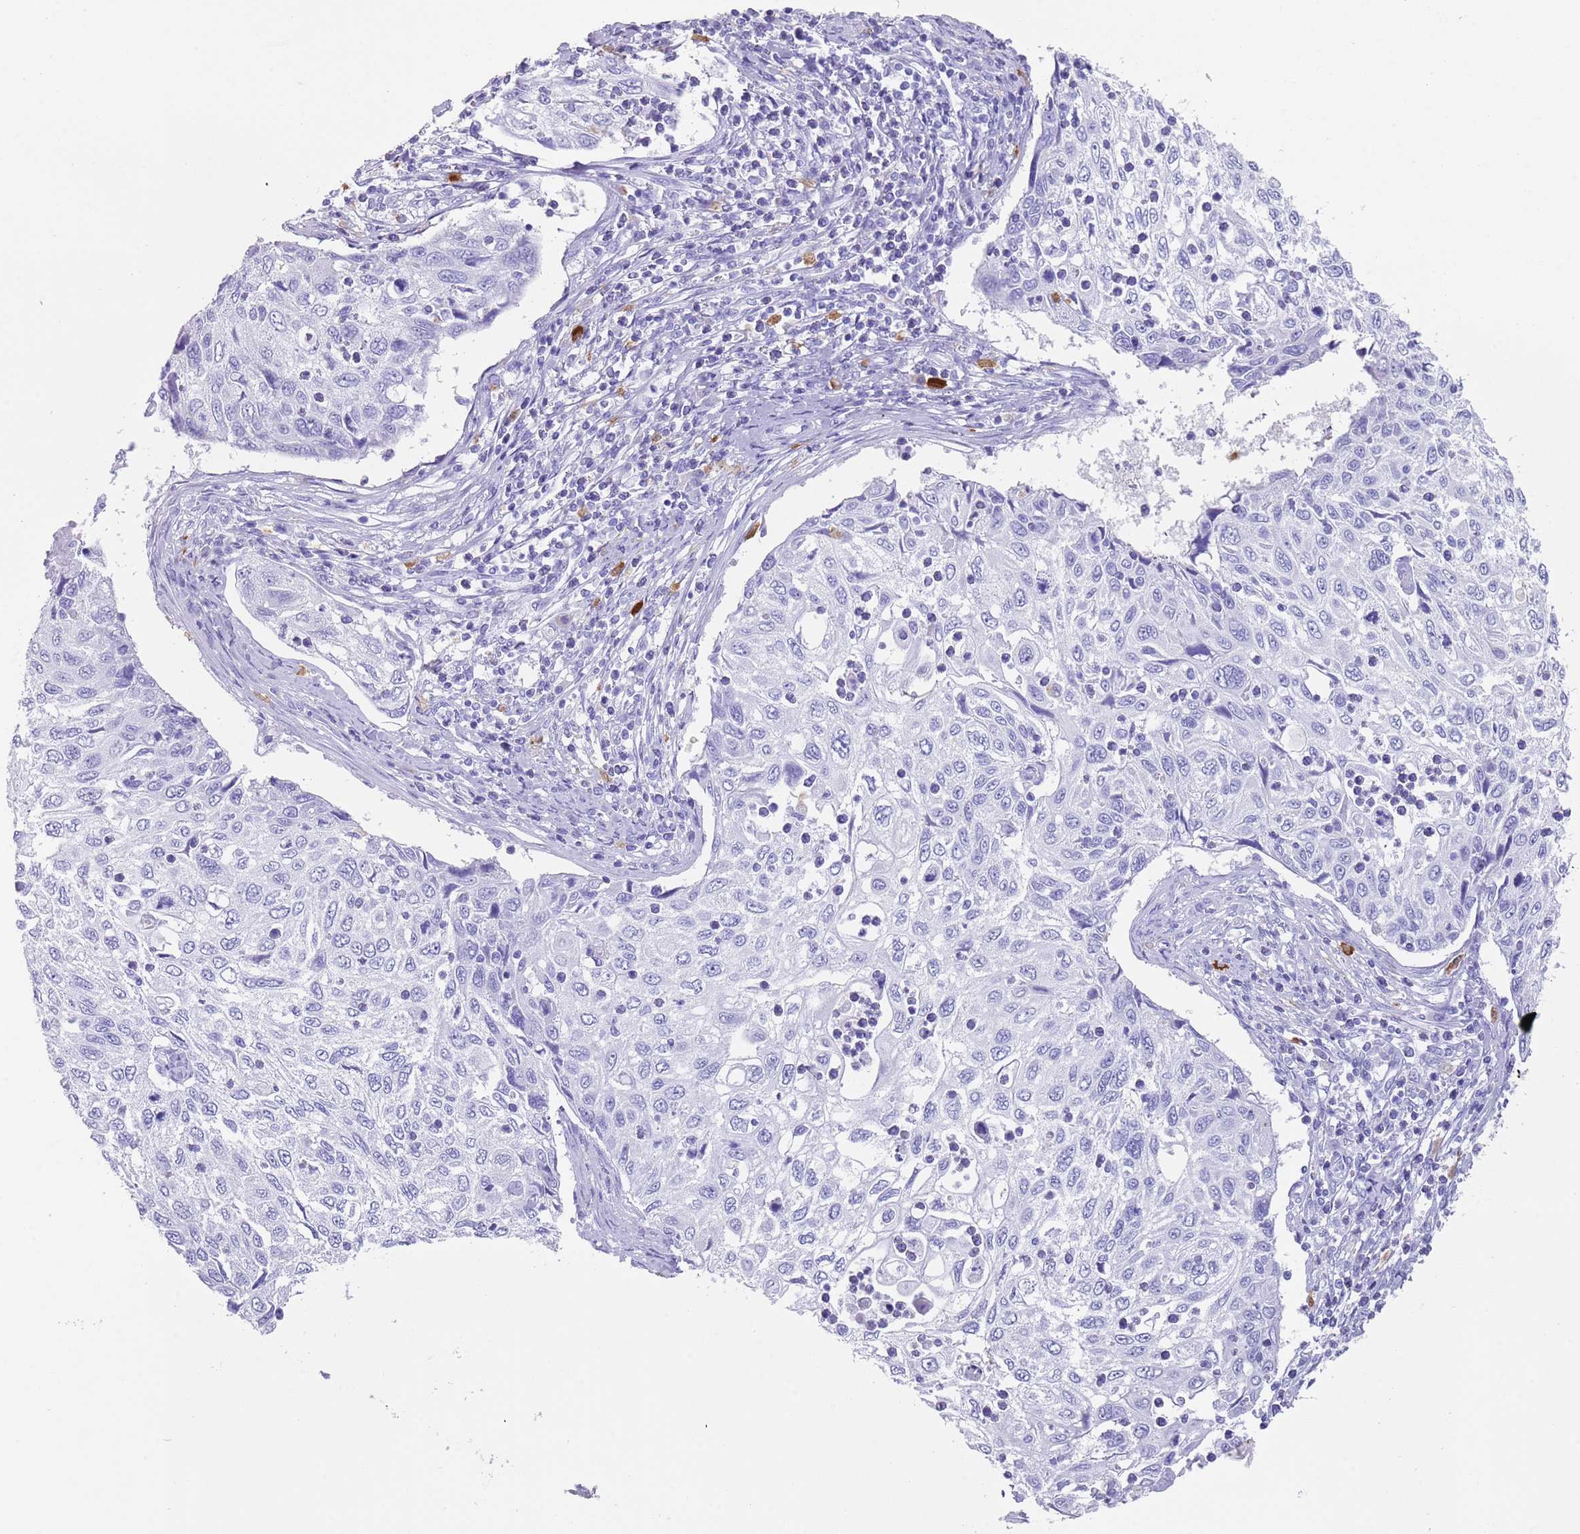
{"staining": {"intensity": "negative", "quantity": "none", "location": "none"}, "tissue": "cervical cancer", "cell_type": "Tumor cells", "image_type": "cancer", "snomed": [{"axis": "morphology", "description": "Squamous cell carcinoma, NOS"}, {"axis": "topography", "description": "Cervix"}], "caption": "Image shows no significant protein positivity in tumor cells of cervical cancer (squamous cell carcinoma).", "gene": "MYADML2", "patient": {"sex": "female", "age": 70}}